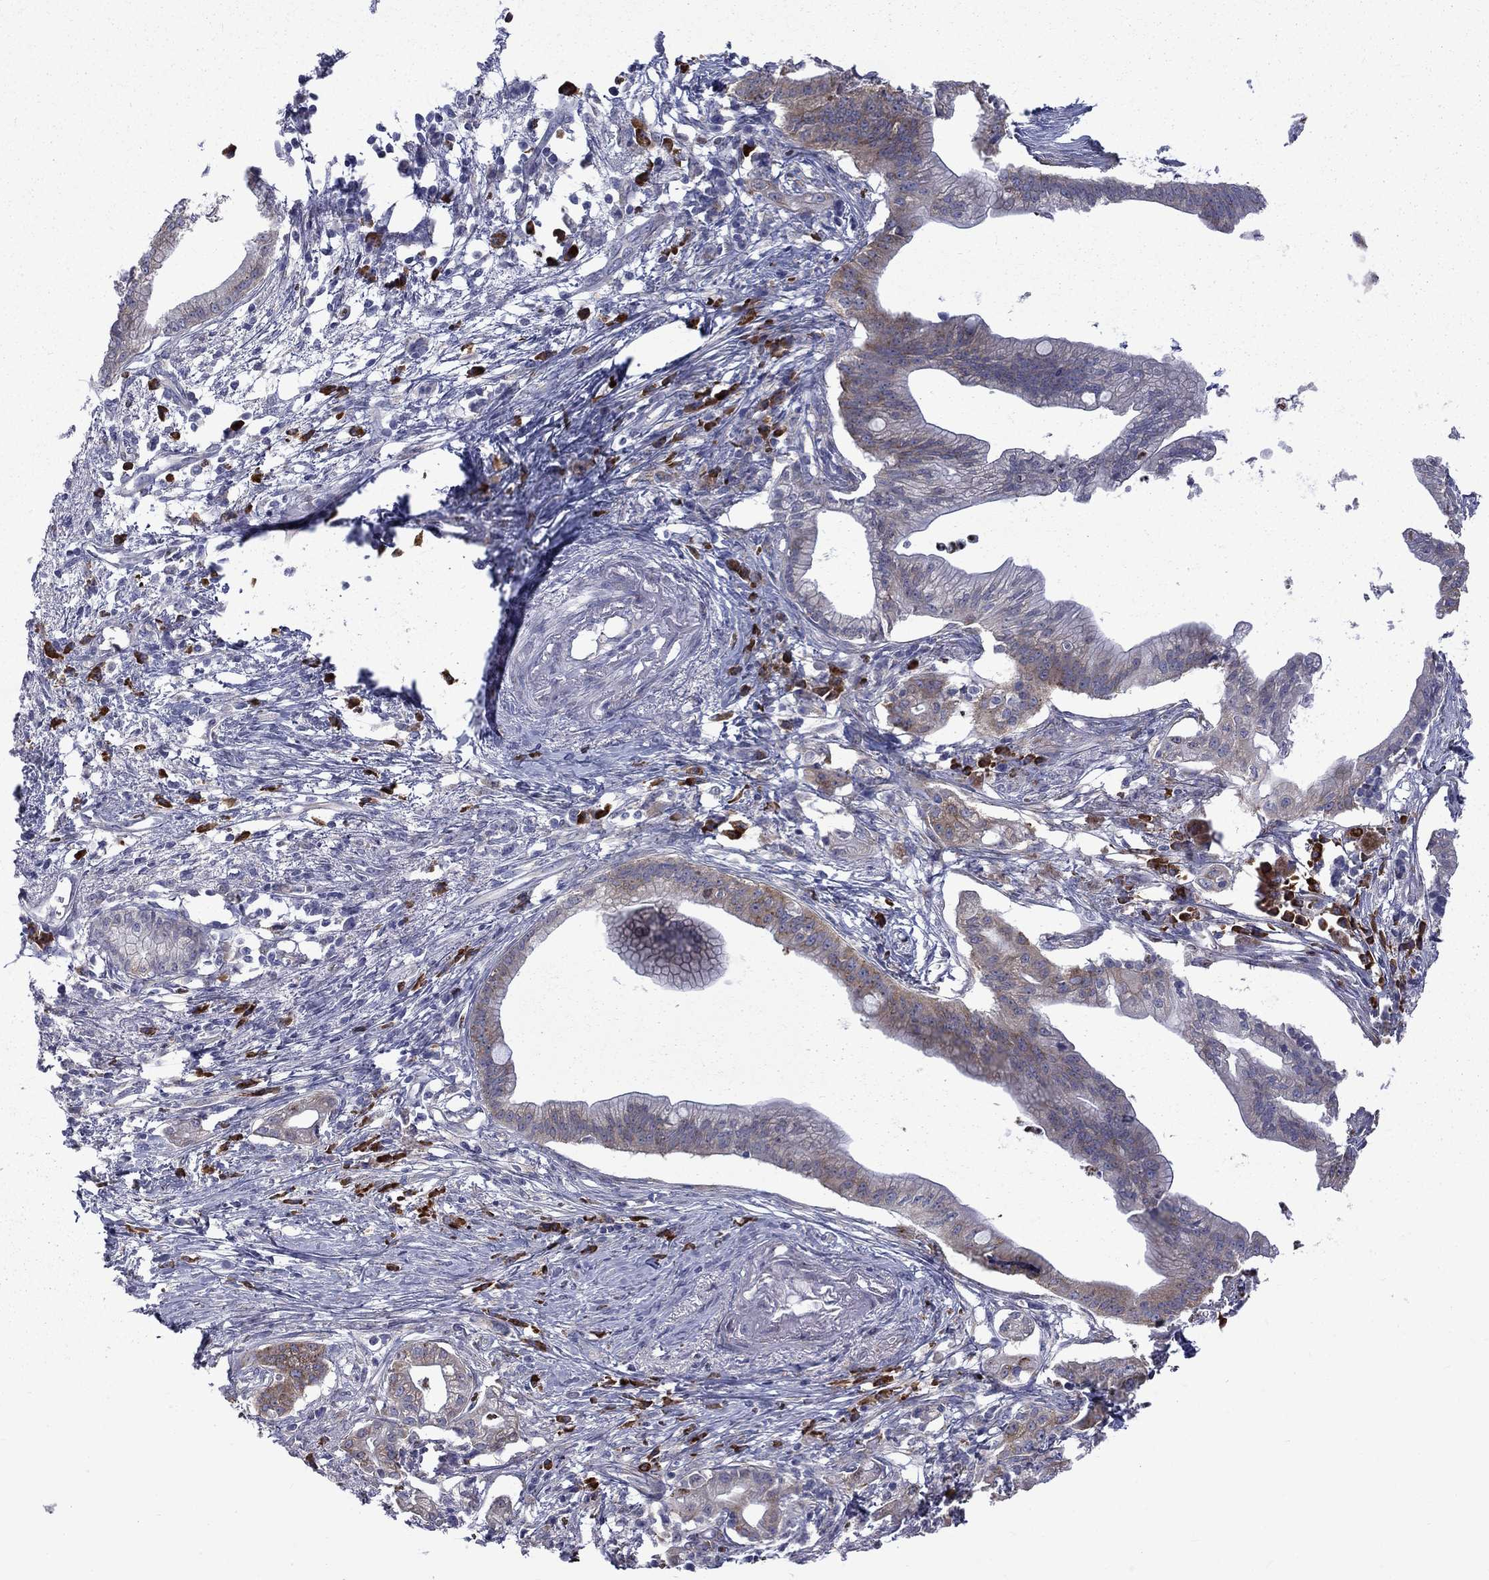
{"staining": {"intensity": "weak", "quantity": "25%-75%", "location": "cytoplasmic/membranous"}, "tissue": "pancreatic cancer", "cell_type": "Tumor cells", "image_type": "cancer", "snomed": [{"axis": "morphology", "description": "Normal tissue, NOS"}, {"axis": "morphology", "description": "Adenocarcinoma, NOS"}, {"axis": "topography", "description": "Pancreas"}], "caption": "Weak cytoplasmic/membranous expression for a protein is present in about 25%-75% of tumor cells of pancreatic cancer using immunohistochemistry (IHC).", "gene": "PABPC4", "patient": {"sex": "female", "age": 58}}